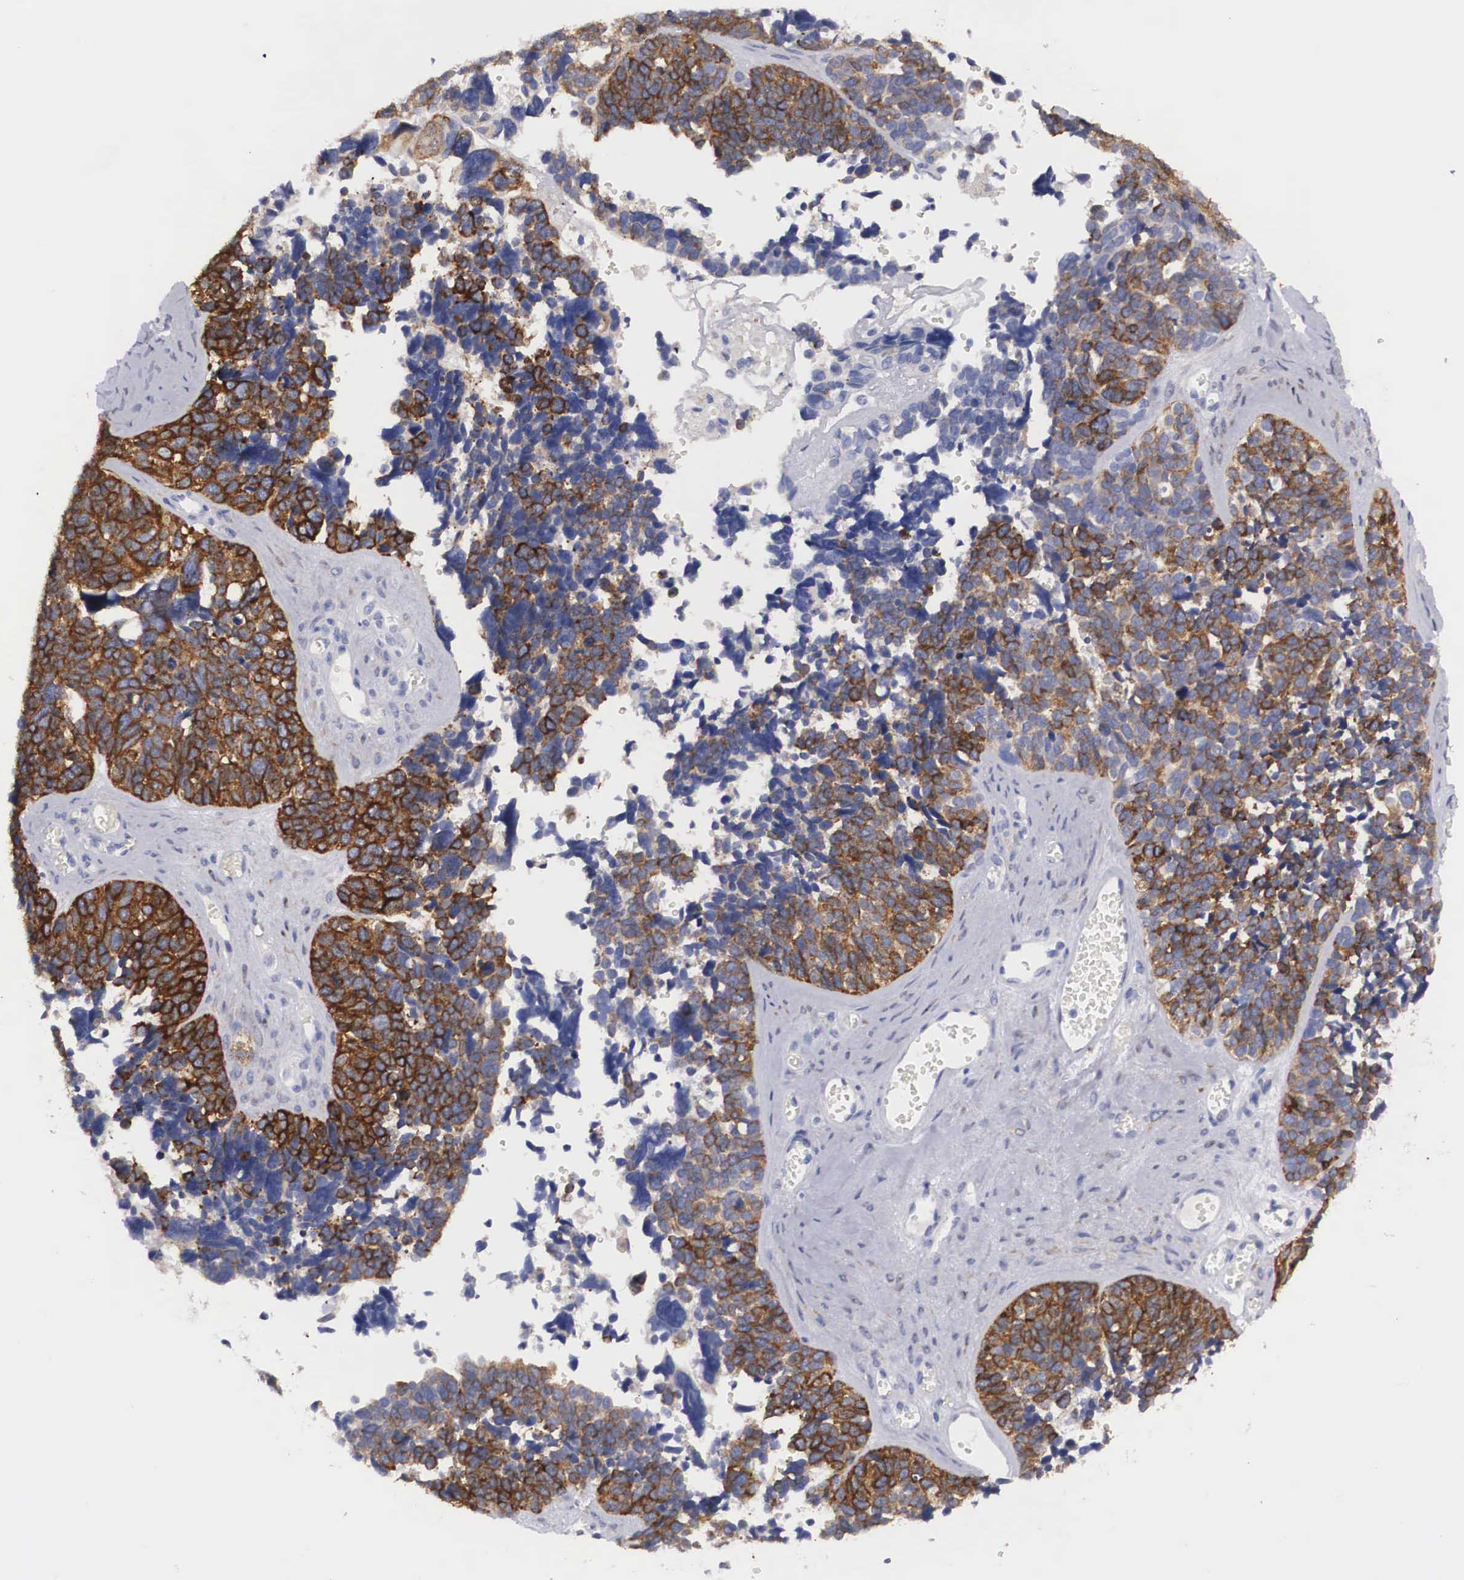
{"staining": {"intensity": "strong", "quantity": "25%-75%", "location": "cytoplasmic/membranous"}, "tissue": "ovarian cancer", "cell_type": "Tumor cells", "image_type": "cancer", "snomed": [{"axis": "morphology", "description": "Cystadenocarcinoma, serous, NOS"}, {"axis": "topography", "description": "Ovary"}], "caption": "Ovarian serous cystadenocarcinoma stained for a protein (brown) reveals strong cytoplasmic/membranous positive positivity in approximately 25%-75% of tumor cells.", "gene": "ARMCX3", "patient": {"sex": "female", "age": 77}}